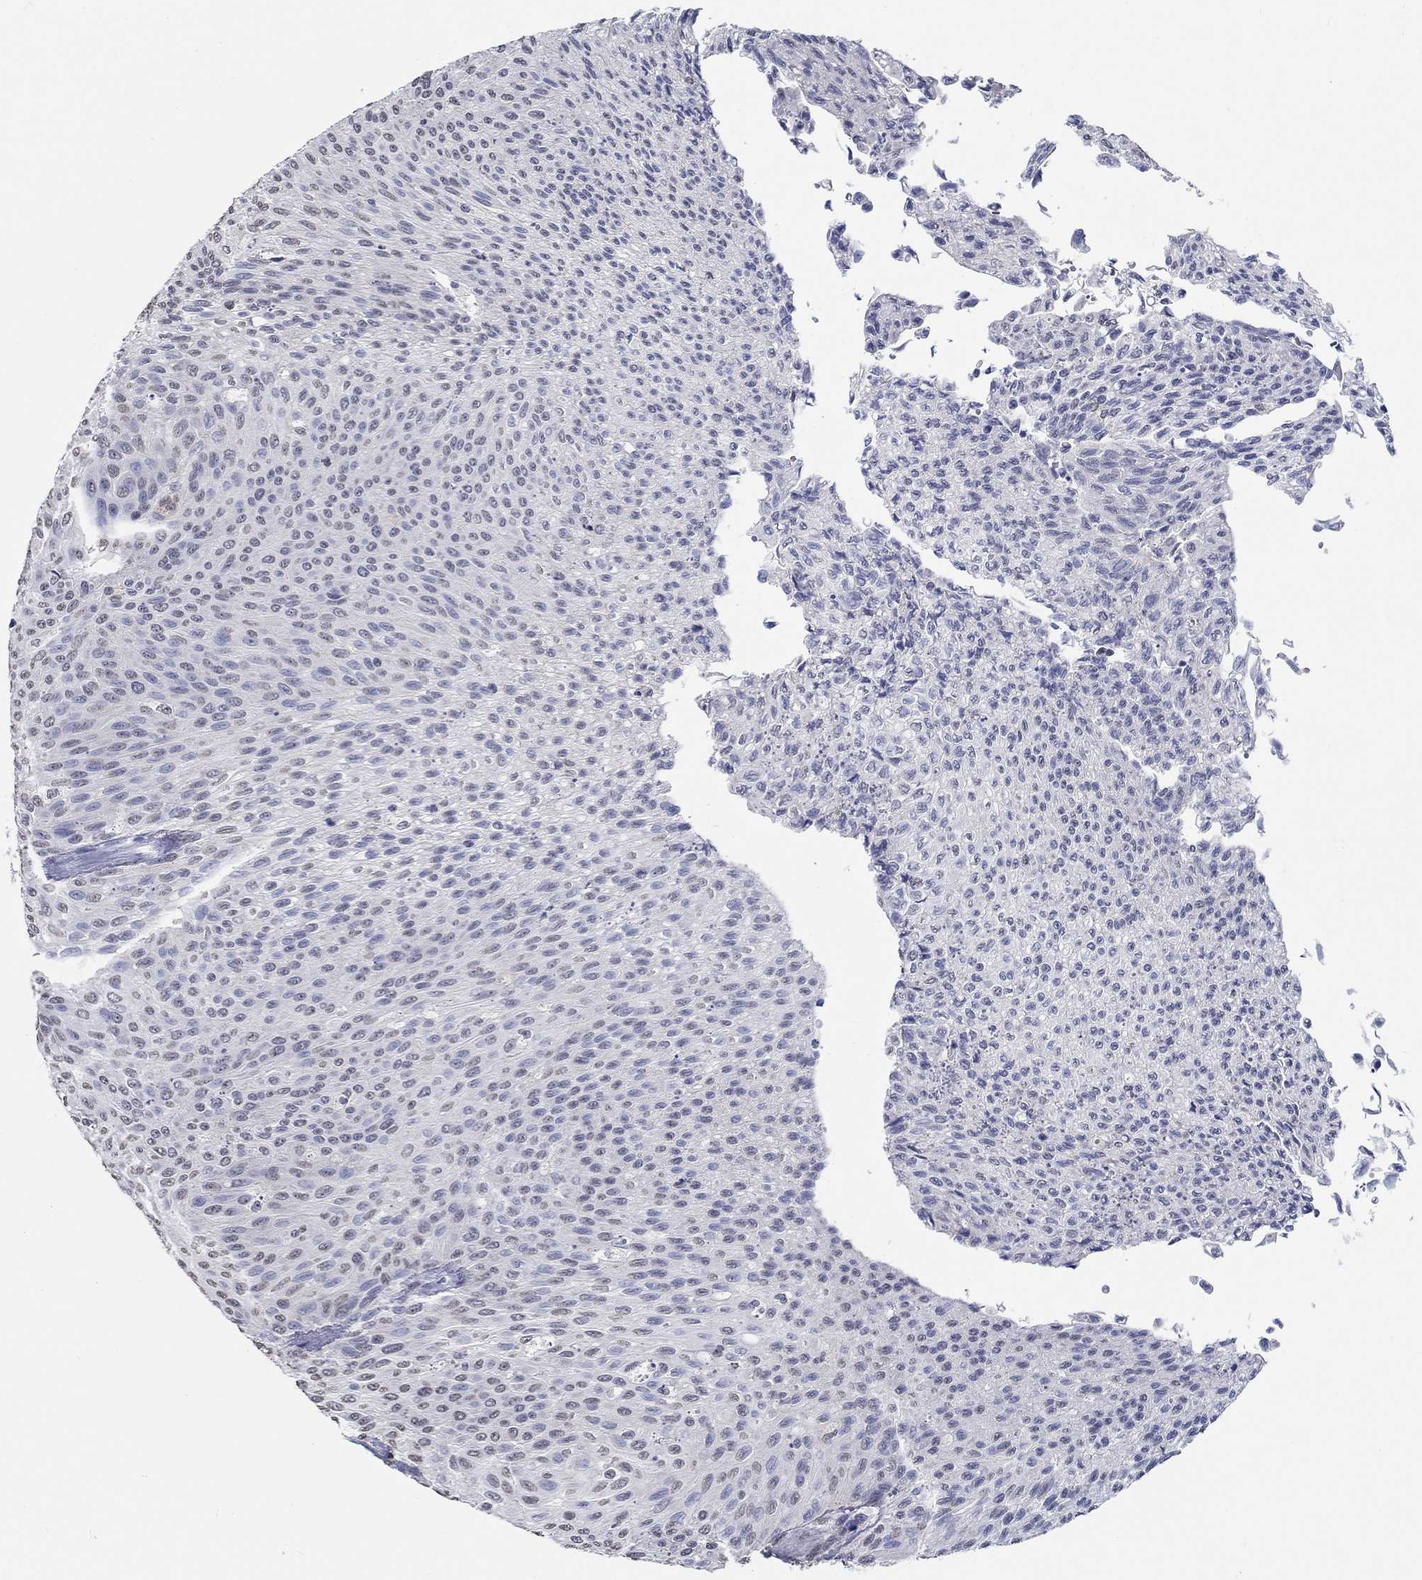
{"staining": {"intensity": "negative", "quantity": "none", "location": "none"}, "tissue": "urothelial cancer", "cell_type": "Tumor cells", "image_type": "cancer", "snomed": [{"axis": "morphology", "description": "Urothelial carcinoma, Low grade"}, {"axis": "topography", "description": "Ureter, NOS"}, {"axis": "topography", "description": "Urinary bladder"}], "caption": "IHC of human urothelial cancer reveals no staining in tumor cells. (DAB IHC visualized using brightfield microscopy, high magnification).", "gene": "PDE1B", "patient": {"sex": "male", "age": 78}}